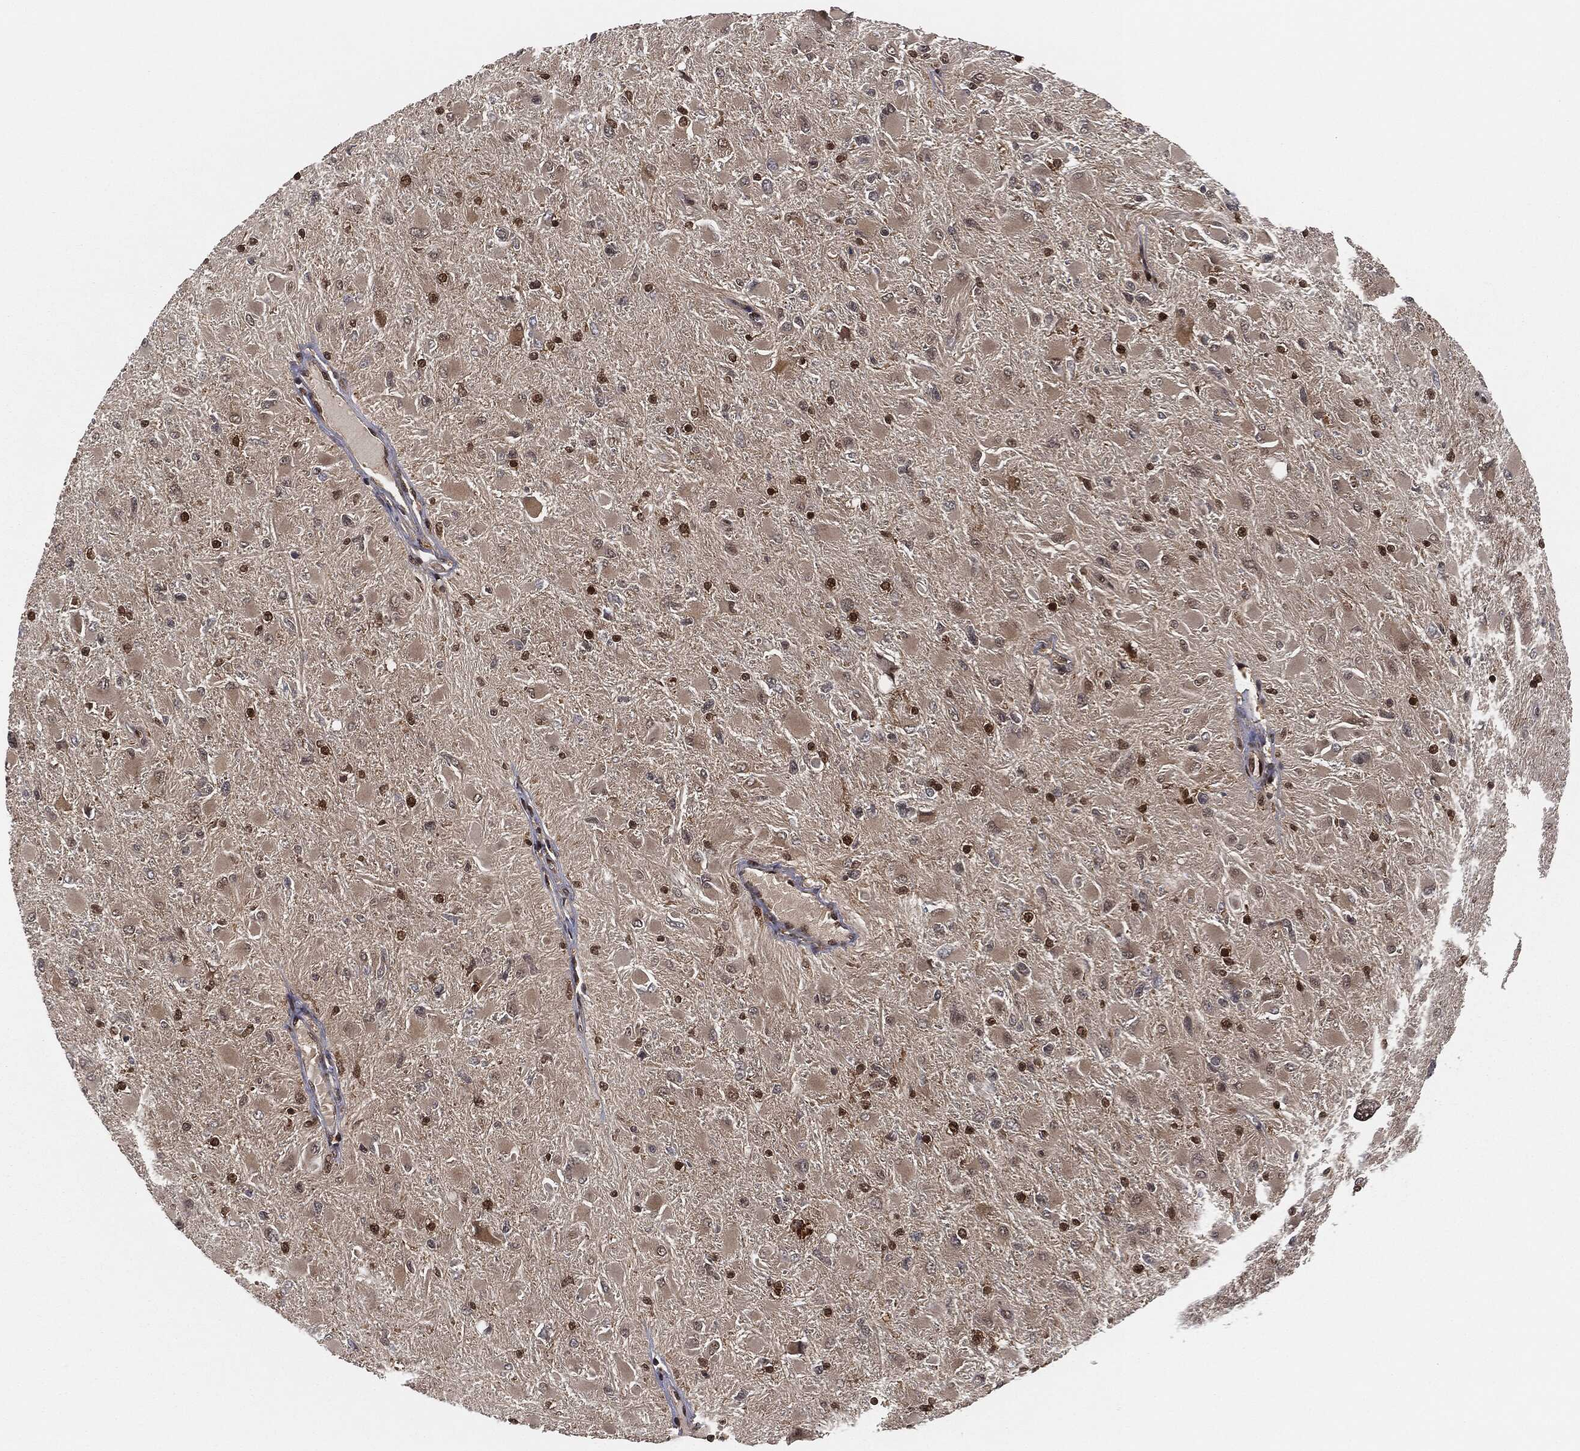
{"staining": {"intensity": "moderate", "quantity": "25%-75%", "location": "nuclear"}, "tissue": "glioma", "cell_type": "Tumor cells", "image_type": "cancer", "snomed": [{"axis": "morphology", "description": "Glioma, malignant, High grade"}, {"axis": "topography", "description": "Cerebral cortex"}], "caption": "IHC of human malignant high-grade glioma demonstrates medium levels of moderate nuclear staining in approximately 25%-75% of tumor cells. (DAB IHC, brown staining for protein, blue staining for nuclei).", "gene": "CAPRIN2", "patient": {"sex": "female", "age": 36}}